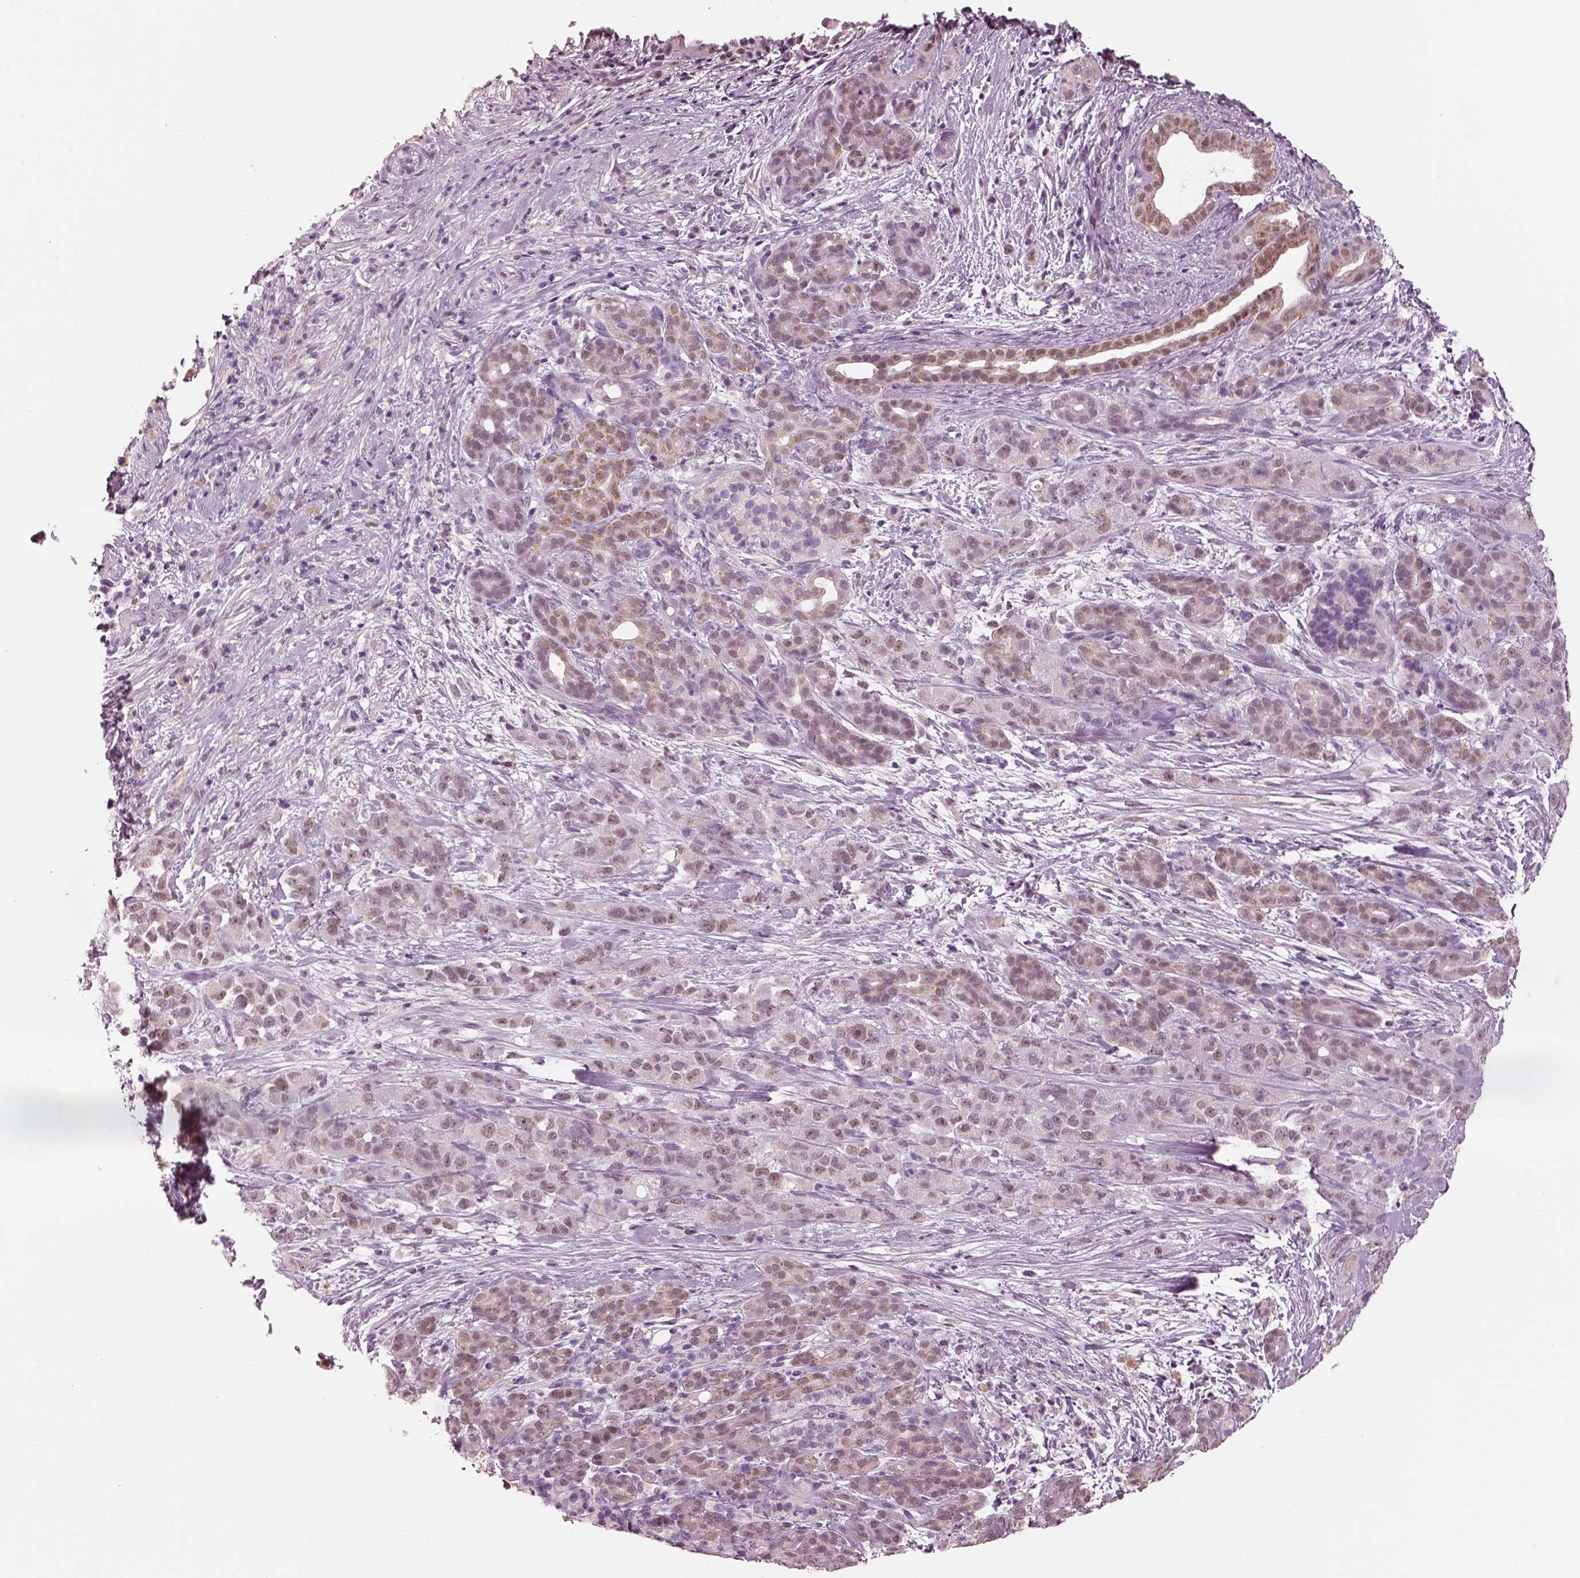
{"staining": {"intensity": "moderate", "quantity": ">75%", "location": "cytoplasmic/membranous"}, "tissue": "pancreatic cancer", "cell_type": "Tumor cells", "image_type": "cancer", "snomed": [{"axis": "morphology", "description": "Adenocarcinoma, NOS"}, {"axis": "topography", "description": "Pancreas"}], "caption": "Human pancreatic cancer stained with a brown dye shows moderate cytoplasmic/membranous positive expression in approximately >75% of tumor cells.", "gene": "ELSPBP1", "patient": {"sex": "male", "age": 44}}